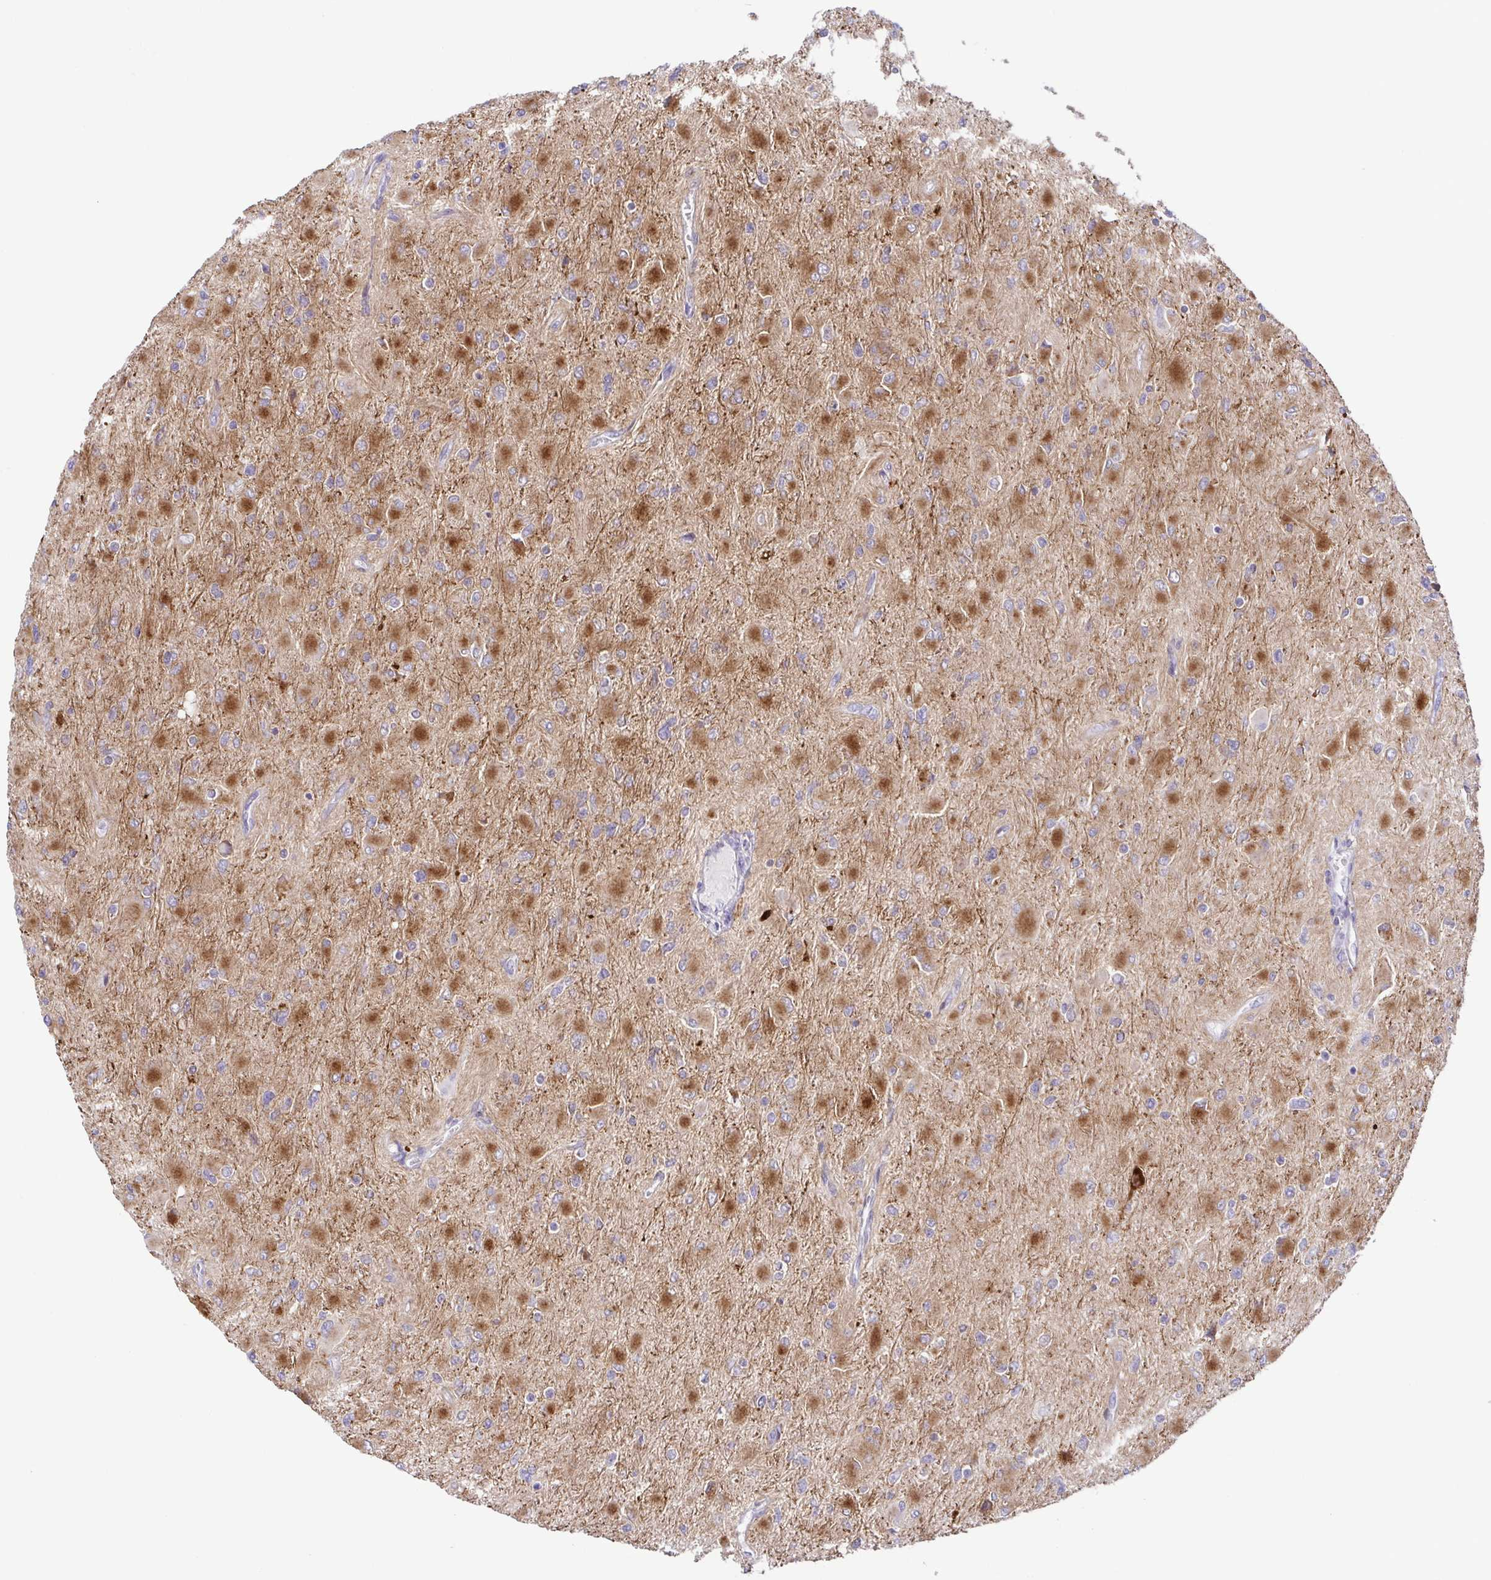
{"staining": {"intensity": "moderate", "quantity": "25%-75%", "location": "cytoplasmic/membranous"}, "tissue": "glioma", "cell_type": "Tumor cells", "image_type": "cancer", "snomed": [{"axis": "morphology", "description": "Glioma, malignant, High grade"}, {"axis": "topography", "description": "Cerebral cortex"}], "caption": "DAB (3,3'-diaminobenzidine) immunohistochemical staining of glioma demonstrates moderate cytoplasmic/membranous protein expression in approximately 25%-75% of tumor cells.", "gene": "ATP6V1G2", "patient": {"sex": "female", "age": 36}}